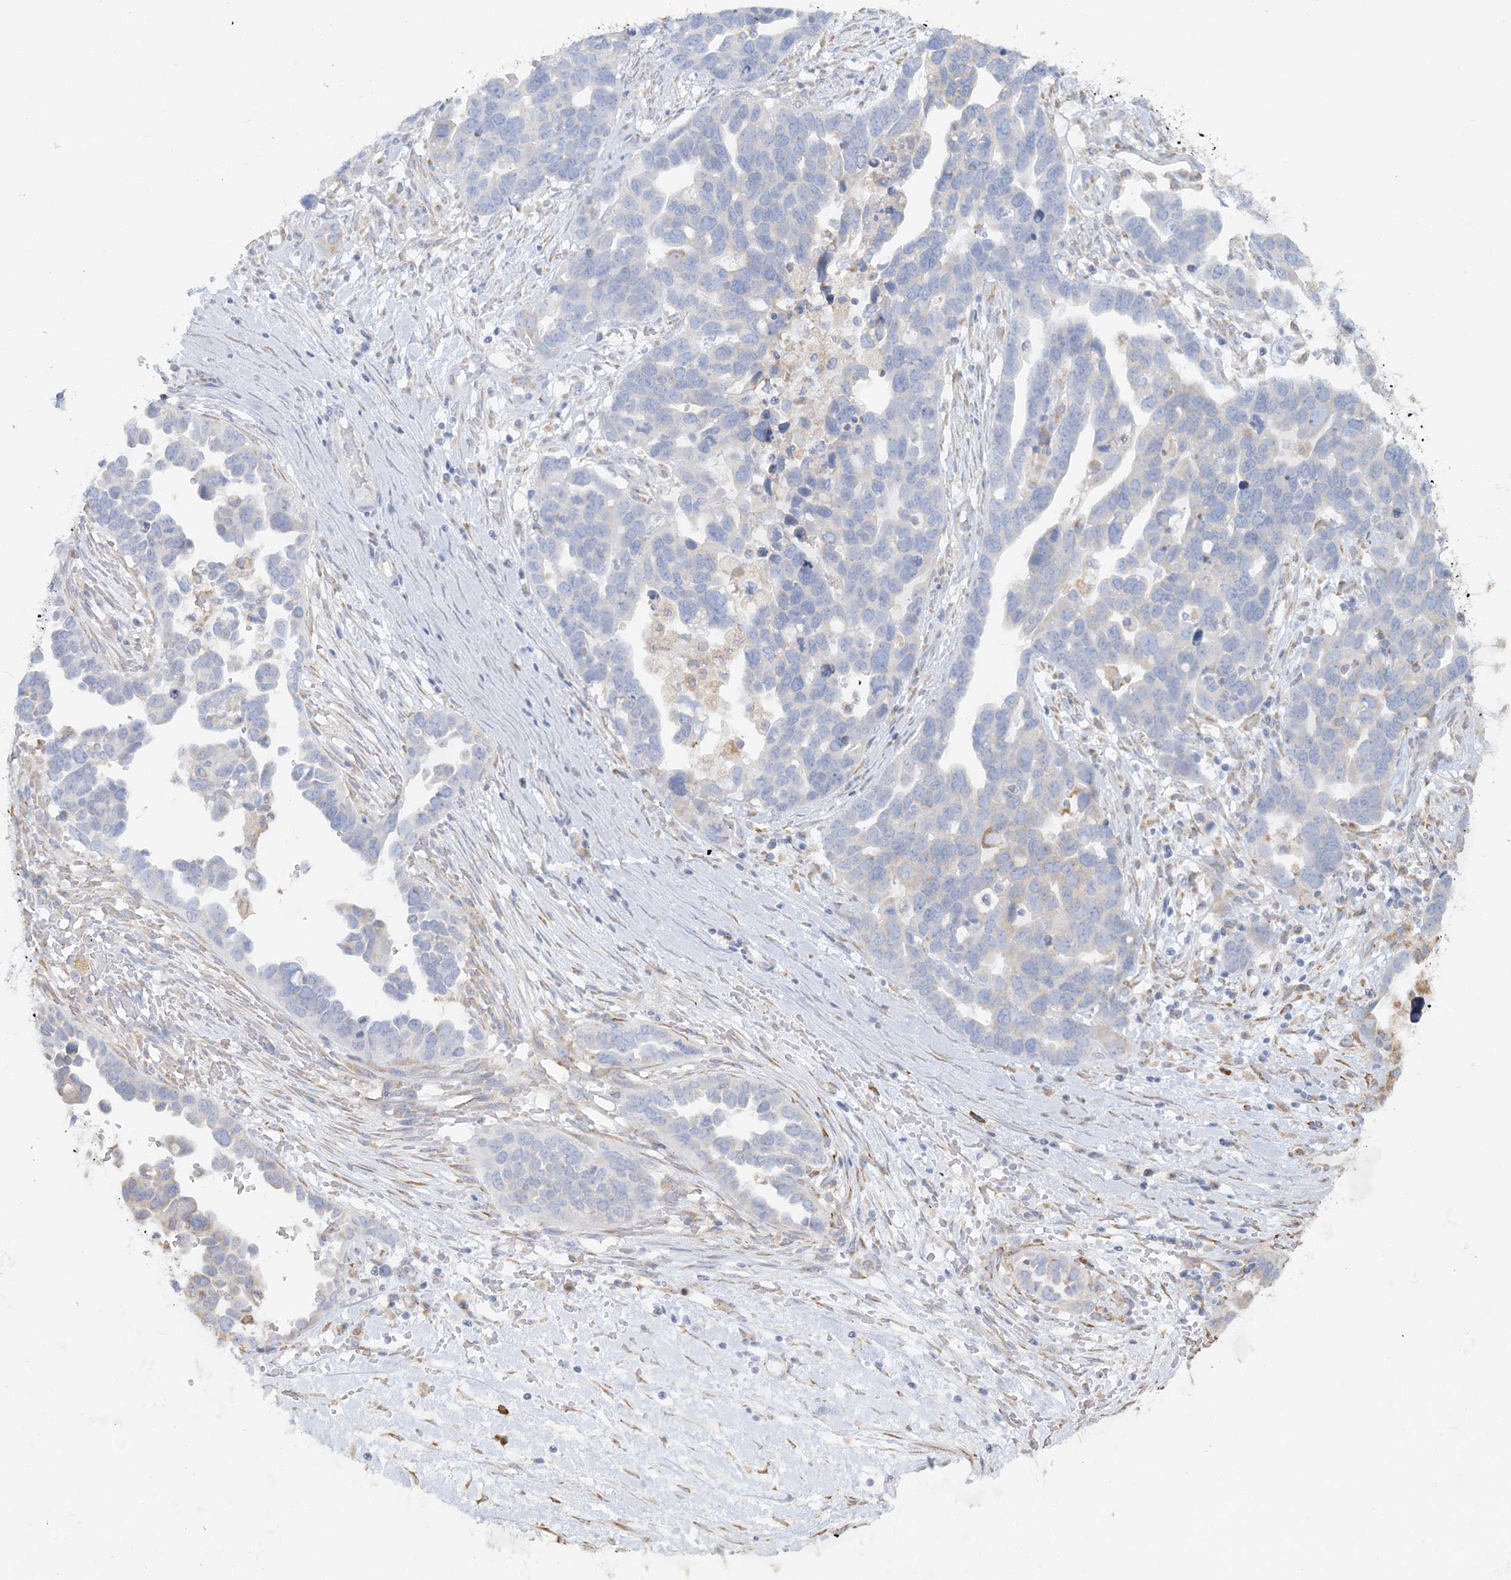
{"staining": {"intensity": "negative", "quantity": "none", "location": "none"}, "tissue": "ovarian cancer", "cell_type": "Tumor cells", "image_type": "cancer", "snomed": [{"axis": "morphology", "description": "Cystadenocarcinoma, serous, NOS"}, {"axis": "topography", "description": "Ovary"}], "caption": "The immunohistochemistry (IHC) histopathology image has no significant positivity in tumor cells of ovarian cancer (serous cystadenocarcinoma) tissue.", "gene": "TBC1D5", "patient": {"sex": "female", "age": 54}}